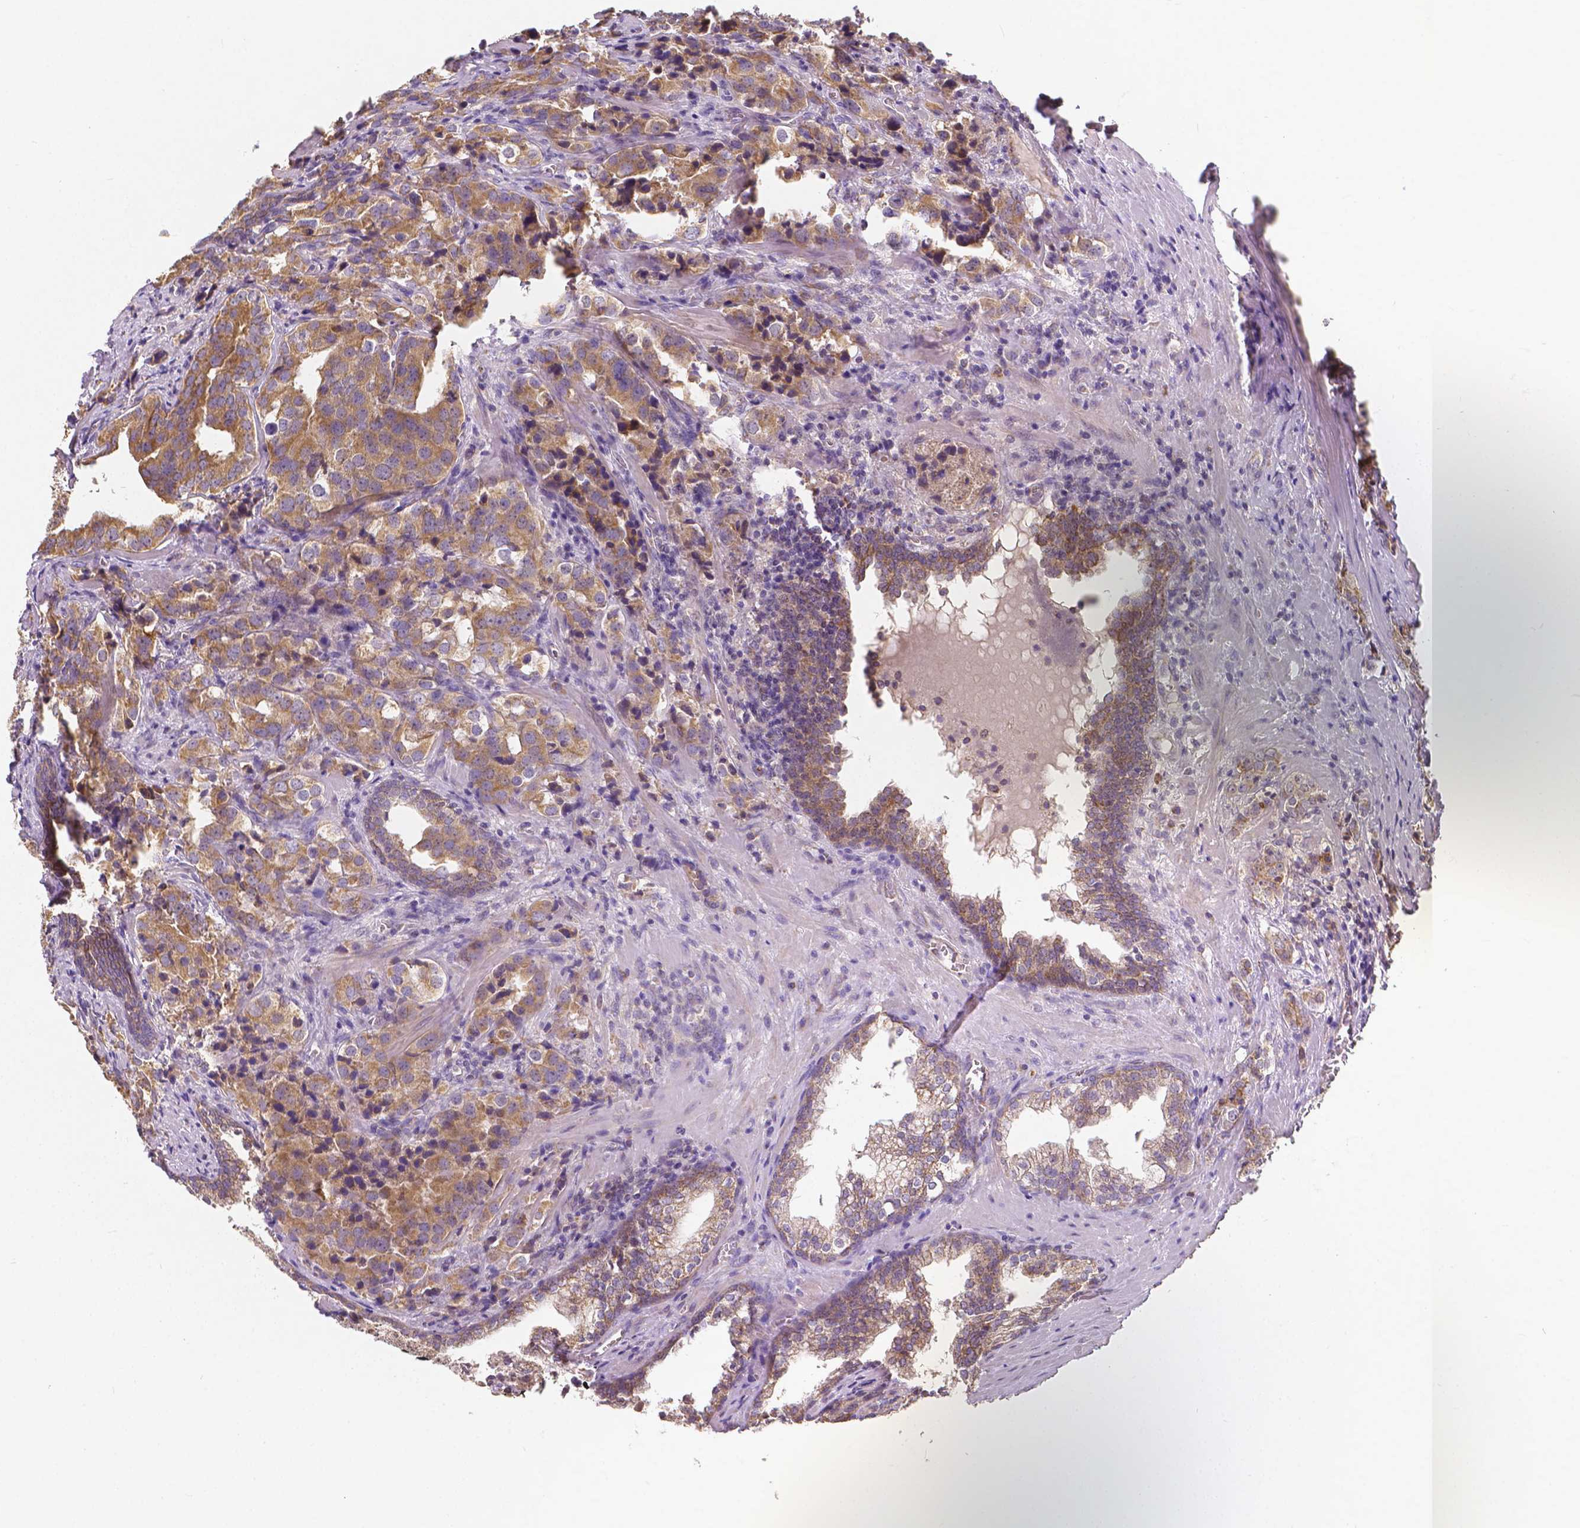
{"staining": {"intensity": "moderate", "quantity": ">75%", "location": "cytoplasmic/membranous"}, "tissue": "prostate cancer", "cell_type": "Tumor cells", "image_type": "cancer", "snomed": [{"axis": "morphology", "description": "Adenocarcinoma, NOS"}, {"axis": "topography", "description": "Prostate and seminal vesicle, NOS"}], "caption": "A high-resolution photomicrograph shows IHC staining of prostate cancer (adenocarcinoma), which exhibits moderate cytoplasmic/membranous expression in about >75% of tumor cells.", "gene": "SNCAIP", "patient": {"sex": "male", "age": 63}}